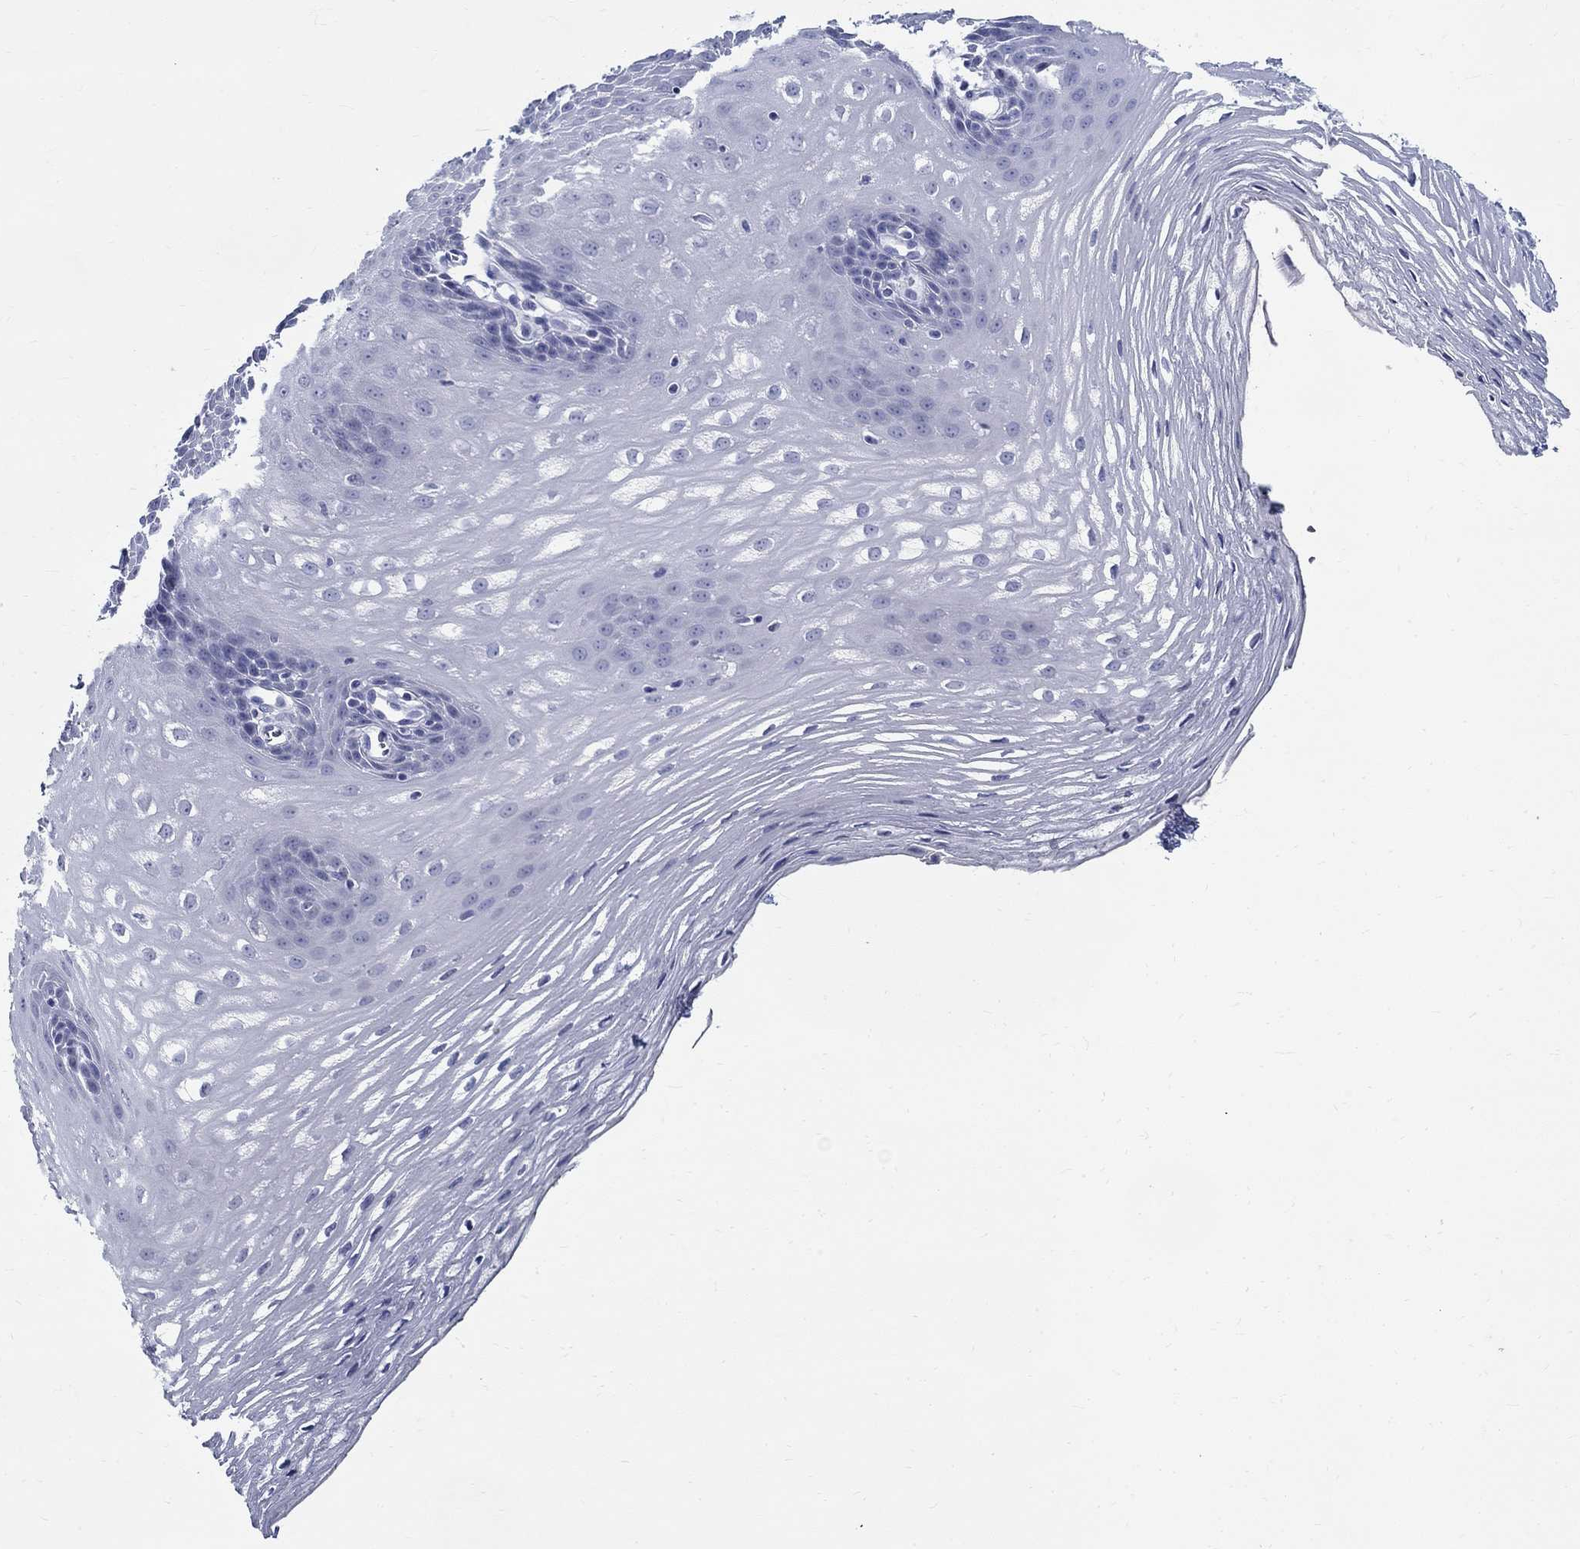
{"staining": {"intensity": "negative", "quantity": "none", "location": "none"}, "tissue": "esophagus", "cell_type": "Squamous epithelial cells", "image_type": "normal", "snomed": [{"axis": "morphology", "description": "Normal tissue, NOS"}, {"axis": "topography", "description": "Esophagus"}], "caption": "DAB (3,3'-diaminobenzidine) immunohistochemical staining of benign esophagus reveals no significant positivity in squamous epithelial cells. (DAB IHC with hematoxylin counter stain).", "gene": "CETN1", "patient": {"sex": "male", "age": 72}}